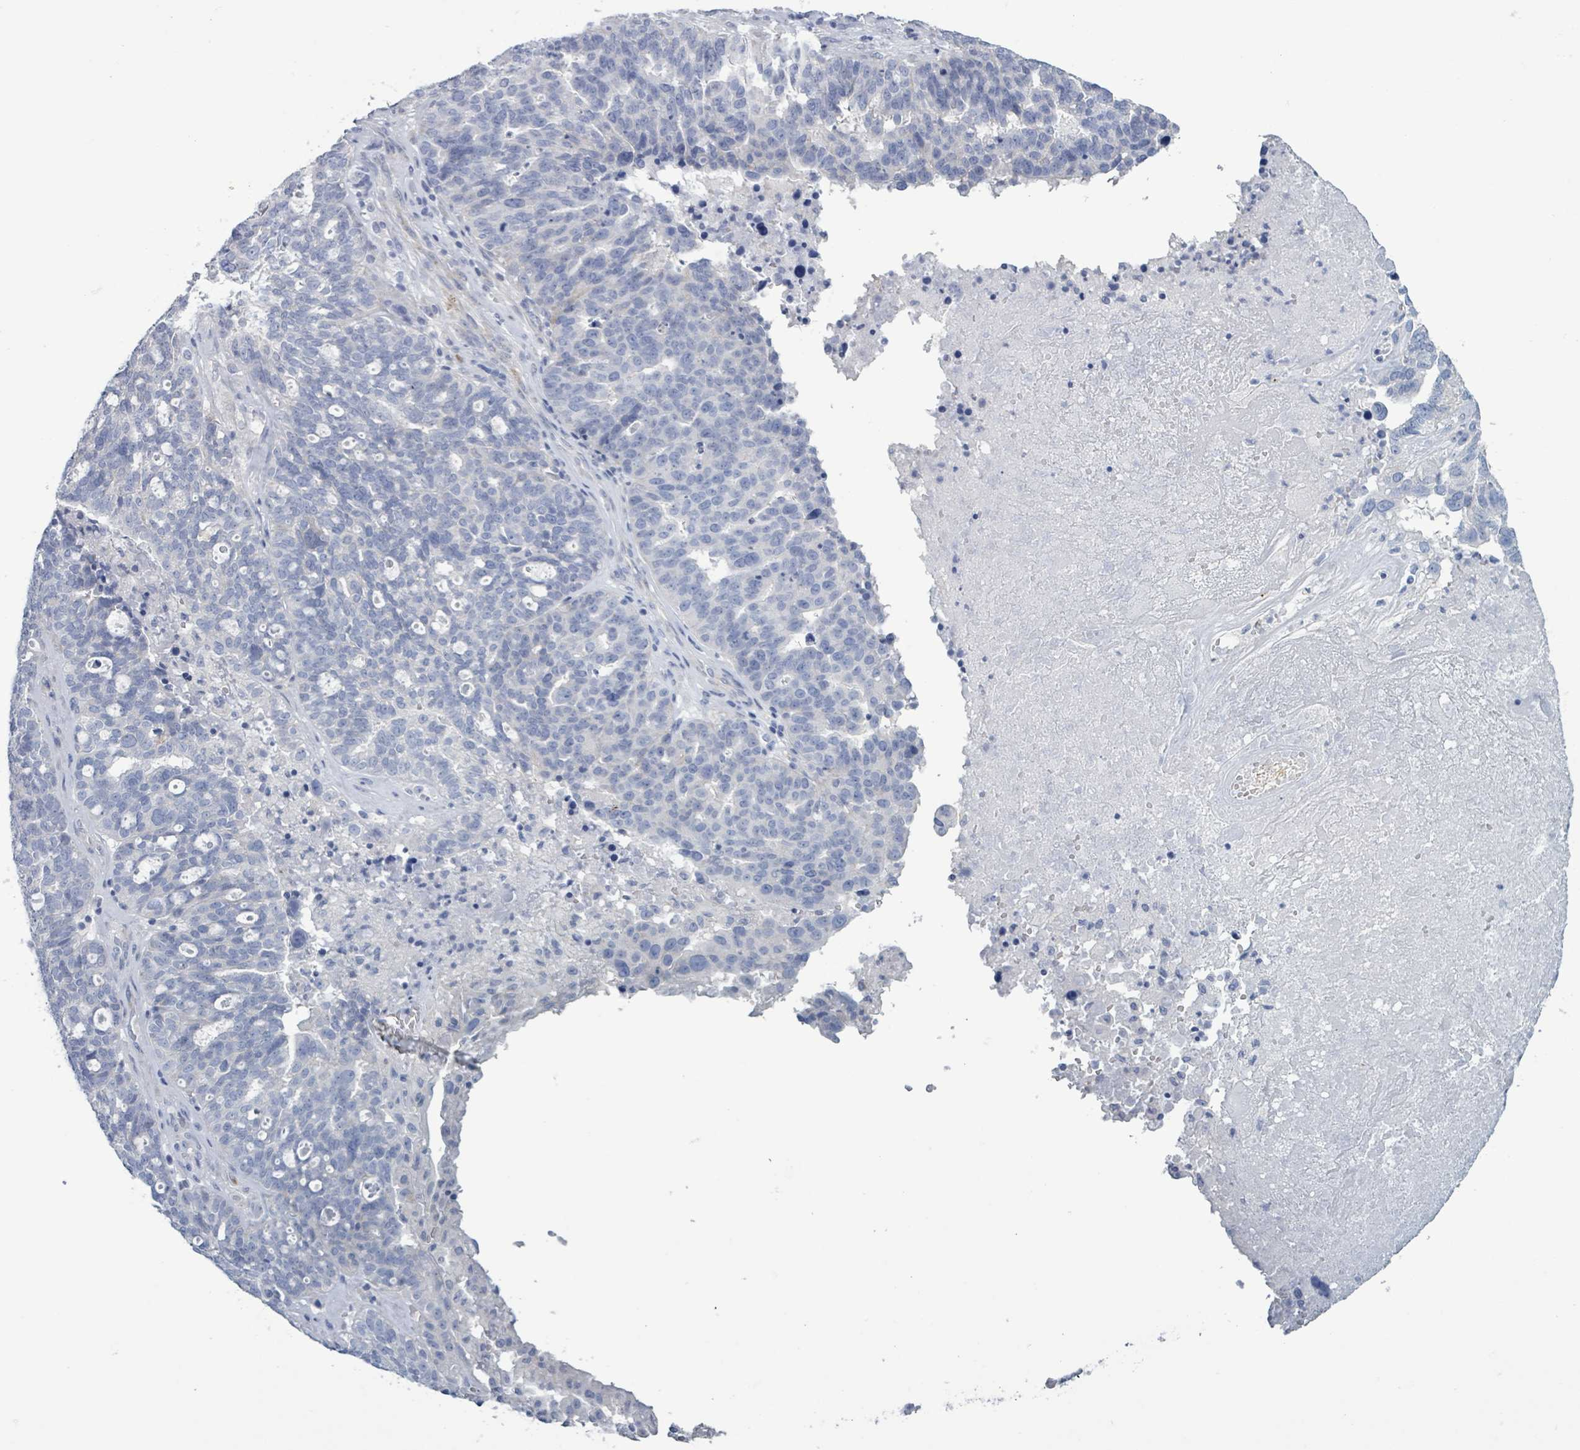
{"staining": {"intensity": "negative", "quantity": "none", "location": "none"}, "tissue": "ovarian cancer", "cell_type": "Tumor cells", "image_type": "cancer", "snomed": [{"axis": "morphology", "description": "Cystadenocarcinoma, serous, NOS"}, {"axis": "topography", "description": "Ovary"}], "caption": "Micrograph shows no significant protein staining in tumor cells of ovarian serous cystadenocarcinoma. Nuclei are stained in blue.", "gene": "PKLR", "patient": {"sex": "female", "age": 59}}